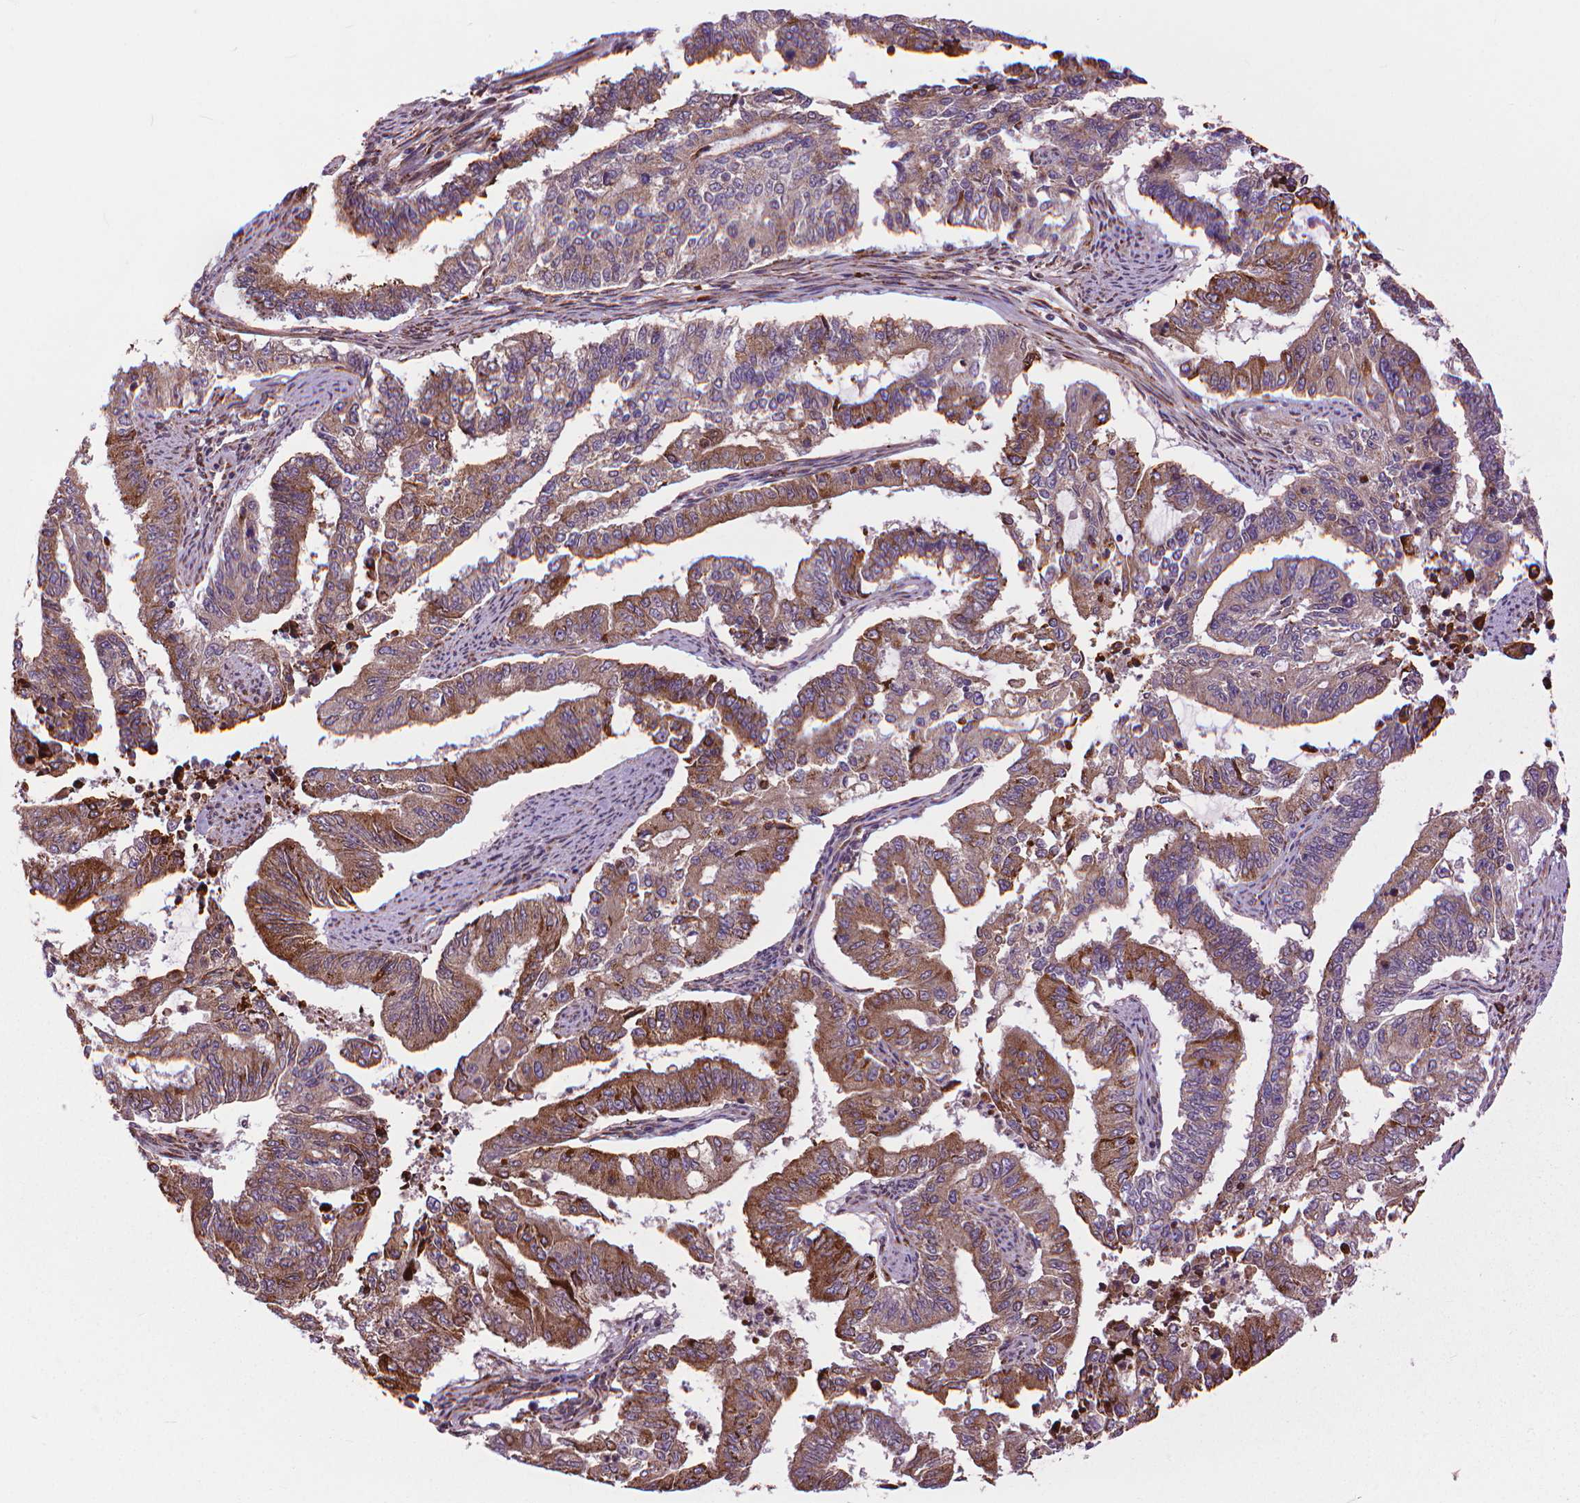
{"staining": {"intensity": "moderate", "quantity": "25%-75%", "location": "cytoplasmic/membranous"}, "tissue": "endometrial cancer", "cell_type": "Tumor cells", "image_type": "cancer", "snomed": [{"axis": "morphology", "description": "Adenocarcinoma, NOS"}, {"axis": "topography", "description": "Uterus"}], "caption": "Human adenocarcinoma (endometrial) stained for a protein (brown) demonstrates moderate cytoplasmic/membranous positive positivity in approximately 25%-75% of tumor cells.", "gene": "MYH14", "patient": {"sex": "female", "age": 59}}